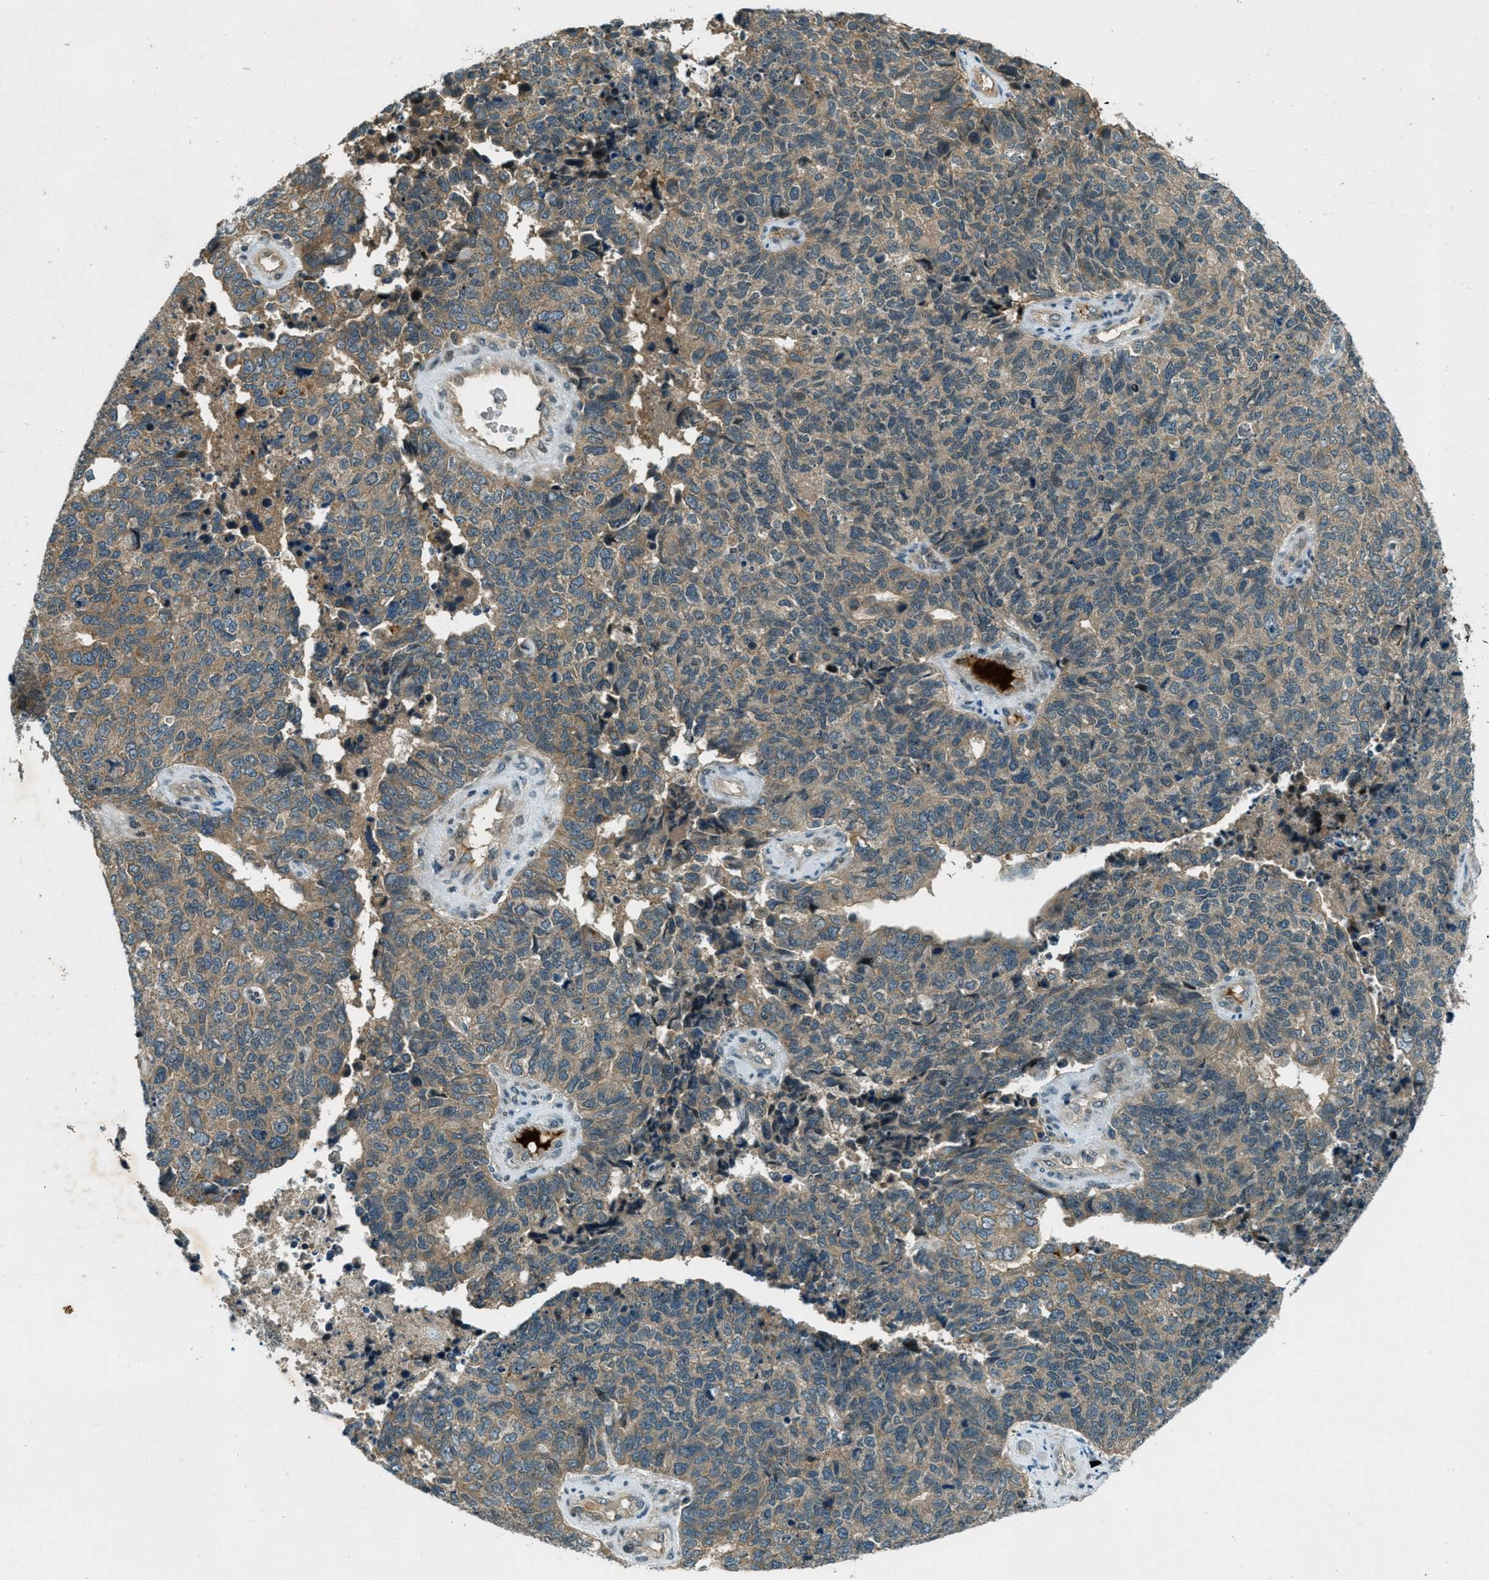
{"staining": {"intensity": "weak", "quantity": ">75%", "location": "cytoplasmic/membranous"}, "tissue": "cervical cancer", "cell_type": "Tumor cells", "image_type": "cancer", "snomed": [{"axis": "morphology", "description": "Squamous cell carcinoma, NOS"}, {"axis": "topography", "description": "Cervix"}], "caption": "Weak cytoplasmic/membranous protein staining is present in approximately >75% of tumor cells in cervical cancer (squamous cell carcinoma). The staining is performed using DAB brown chromogen to label protein expression. The nuclei are counter-stained blue using hematoxylin.", "gene": "STK11", "patient": {"sex": "female", "age": 63}}